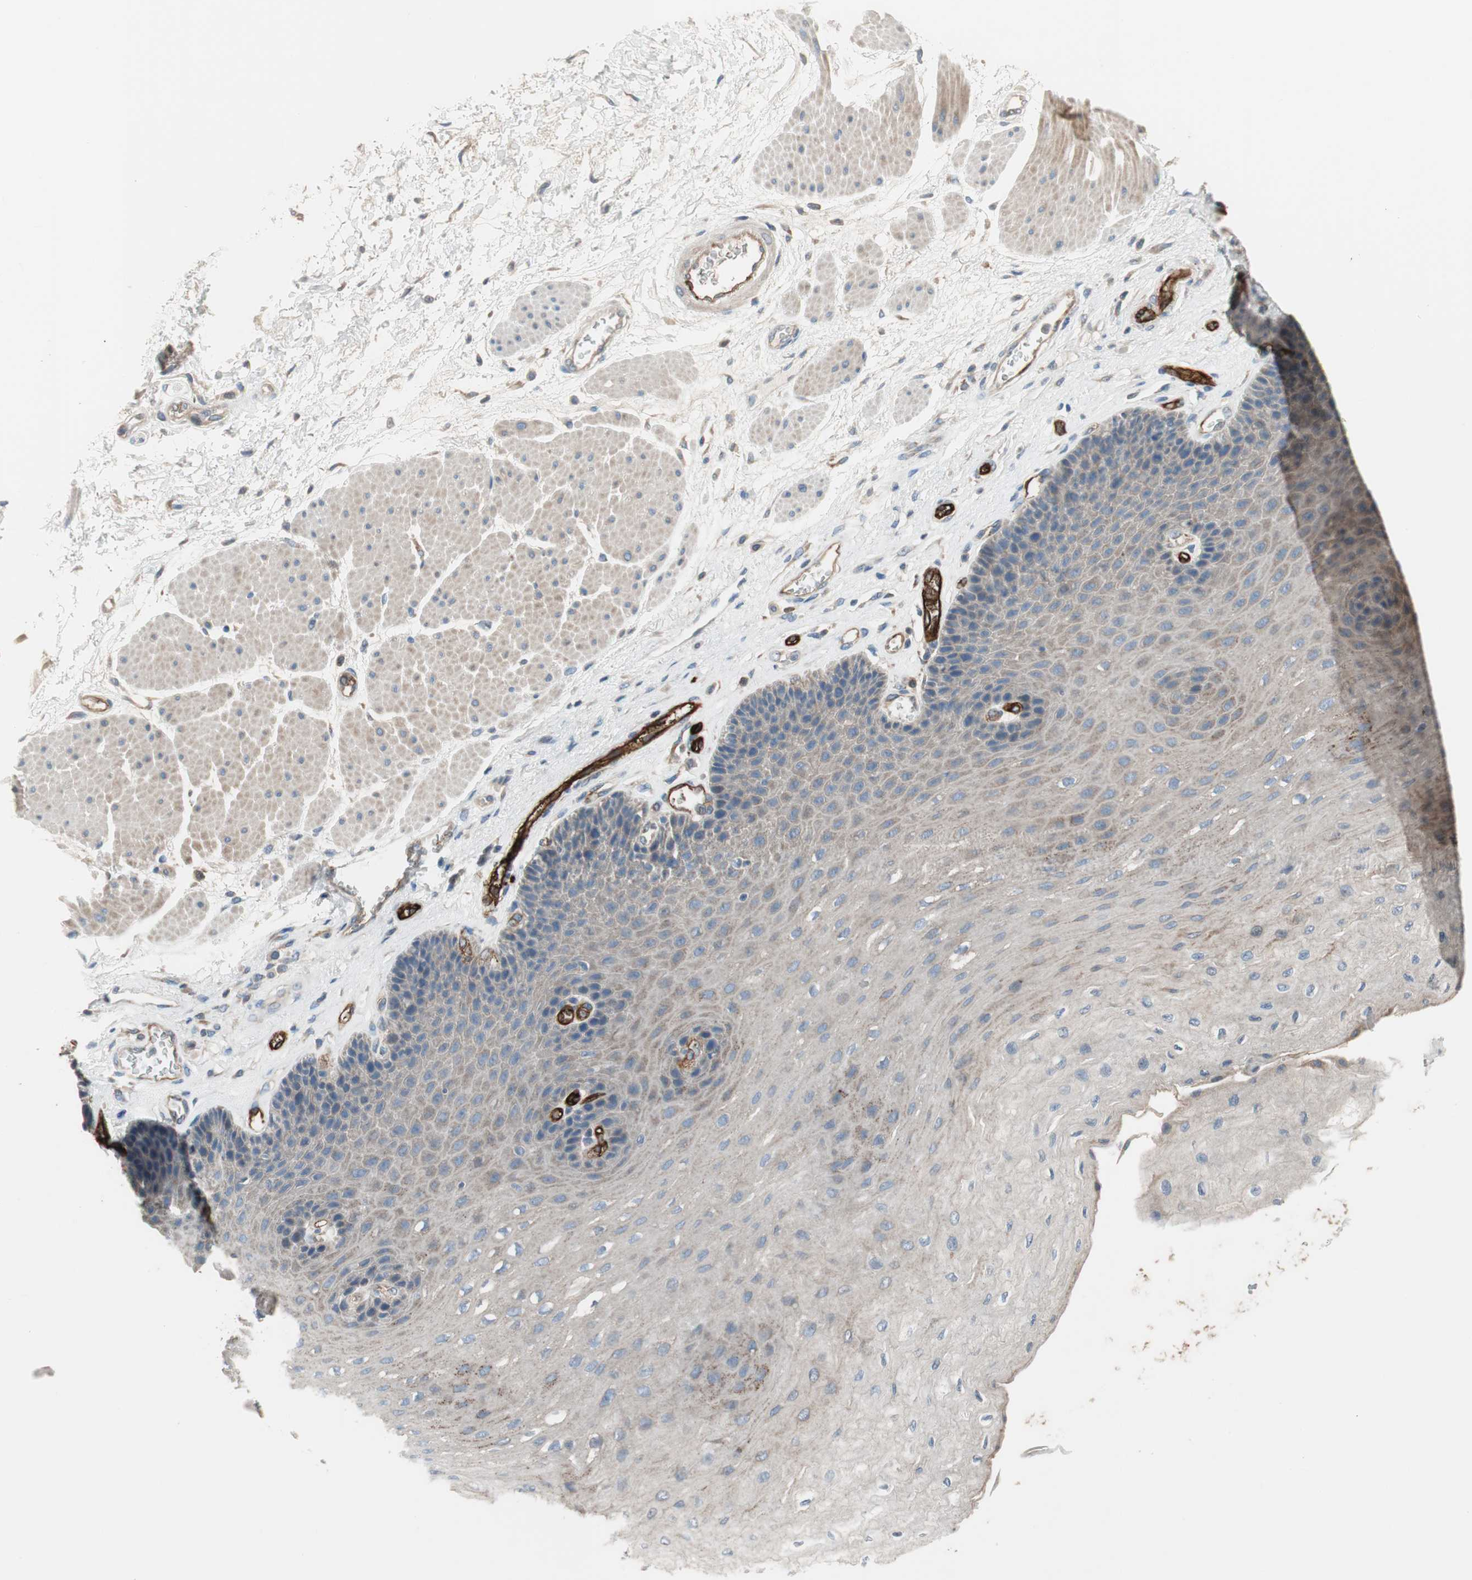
{"staining": {"intensity": "negative", "quantity": "none", "location": "none"}, "tissue": "esophagus", "cell_type": "Squamous epithelial cells", "image_type": "normal", "snomed": [{"axis": "morphology", "description": "Normal tissue, NOS"}, {"axis": "topography", "description": "Esophagus"}], "caption": "IHC histopathology image of unremarkable esophagus: human esophagus stained with DAB reveals no significant protein staining in squamous epithelial cells.", "gene": "ALPL", "patient": {"sex": "female", "age": 72}}